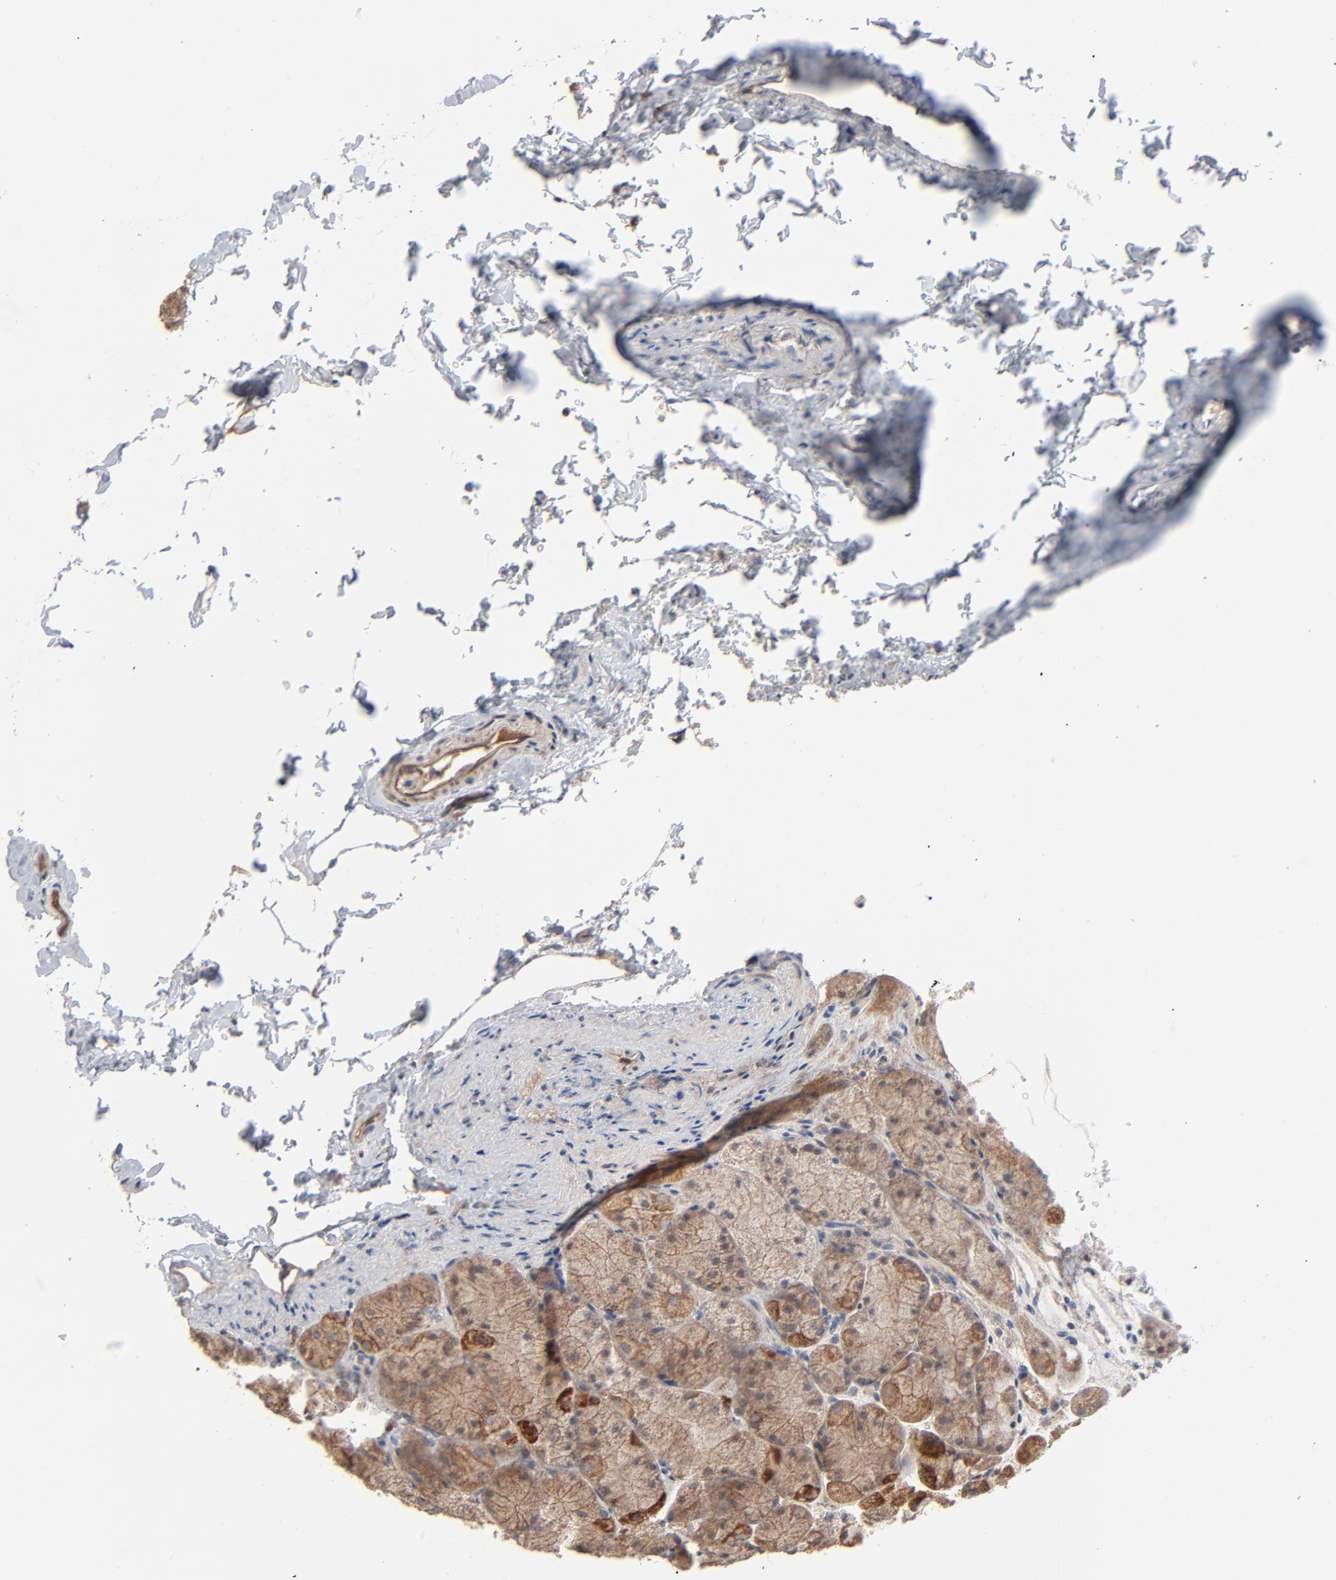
{"staining": {"intensity": "moderate", "quantity": ">75%", "location": "cytoplasmic/membranous"}, "tissue": "stomach", "cell_type": "Glandular cells", "image_type": "normal", "snomed": [{"axis": "morphology", "description": "Normal tissue, NOS"}, {"axis": "topography", "description": "Stomach, upper"}], "caption": "Glandular cells display medium levels of moderate cytoplasmic/membranous positivity in approximately >75% of cells in unremarkable human stomach. The protein of interest is stained brown, and the nuclei are stained in blue (DAB (3,3'-diaminobenzidine) IHC with brightfield microscopy, high magnification).", "gene": "ABLIM3", "patient": {"sex": "female", "age": 56}}